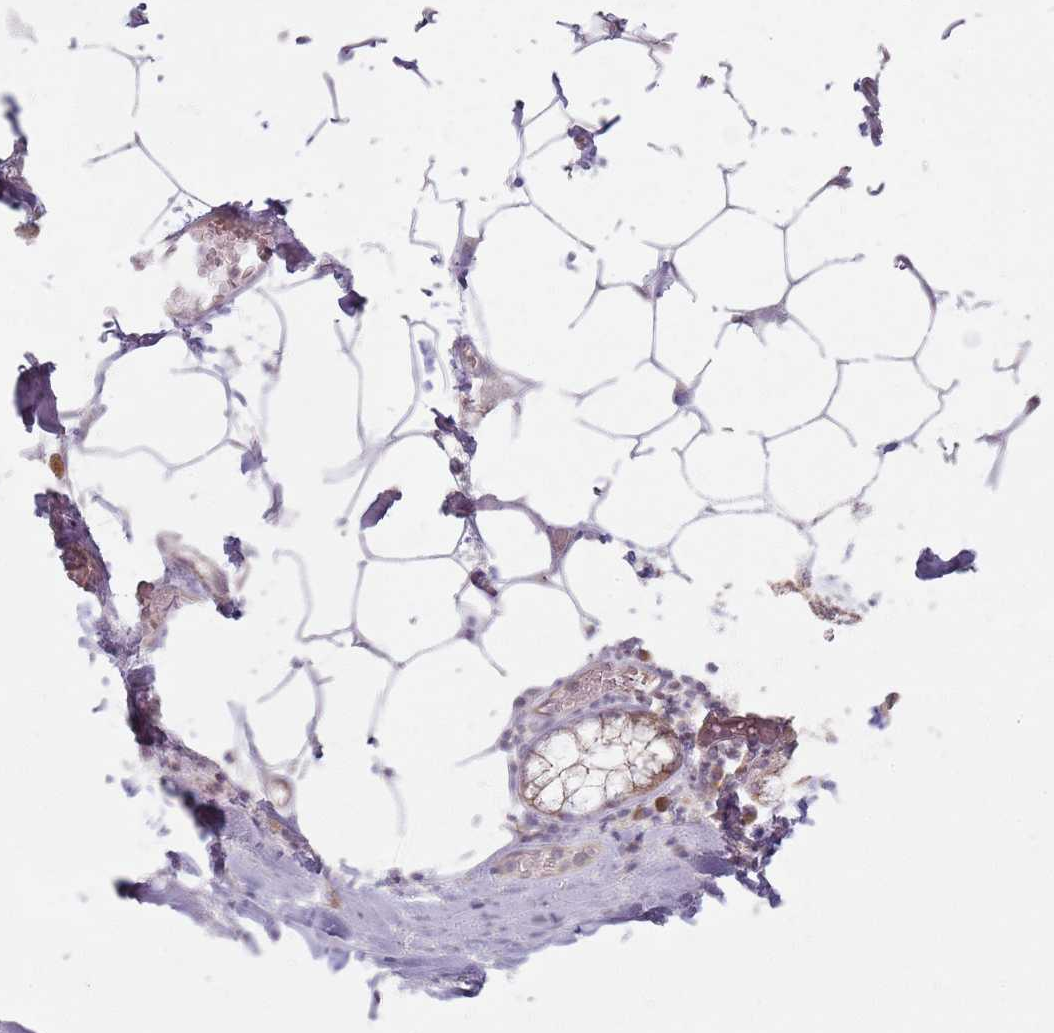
{"staining": {"intensity": "negative", "quantity": "none", "location": "none"}, "tissue": "adipose tissue", "cell_type": "Adipocytes", "image_type": "normal", "snomed": [{"axis": "morphology", "description": "Normal tissue, NOS"}, {"axis": "topography", "description": "Lymph node"}, {"axis": "topography", "description": "Cartilage tissue"}, {"axis": "topography", "description": "Bronchus"}], "caption": "An IHC image of normal adipose tissue is shown. There is no staining in adipocytes of adipose tissue.", "gene": "KCNA5", "patient": {"sex": "male", "age": 63}}